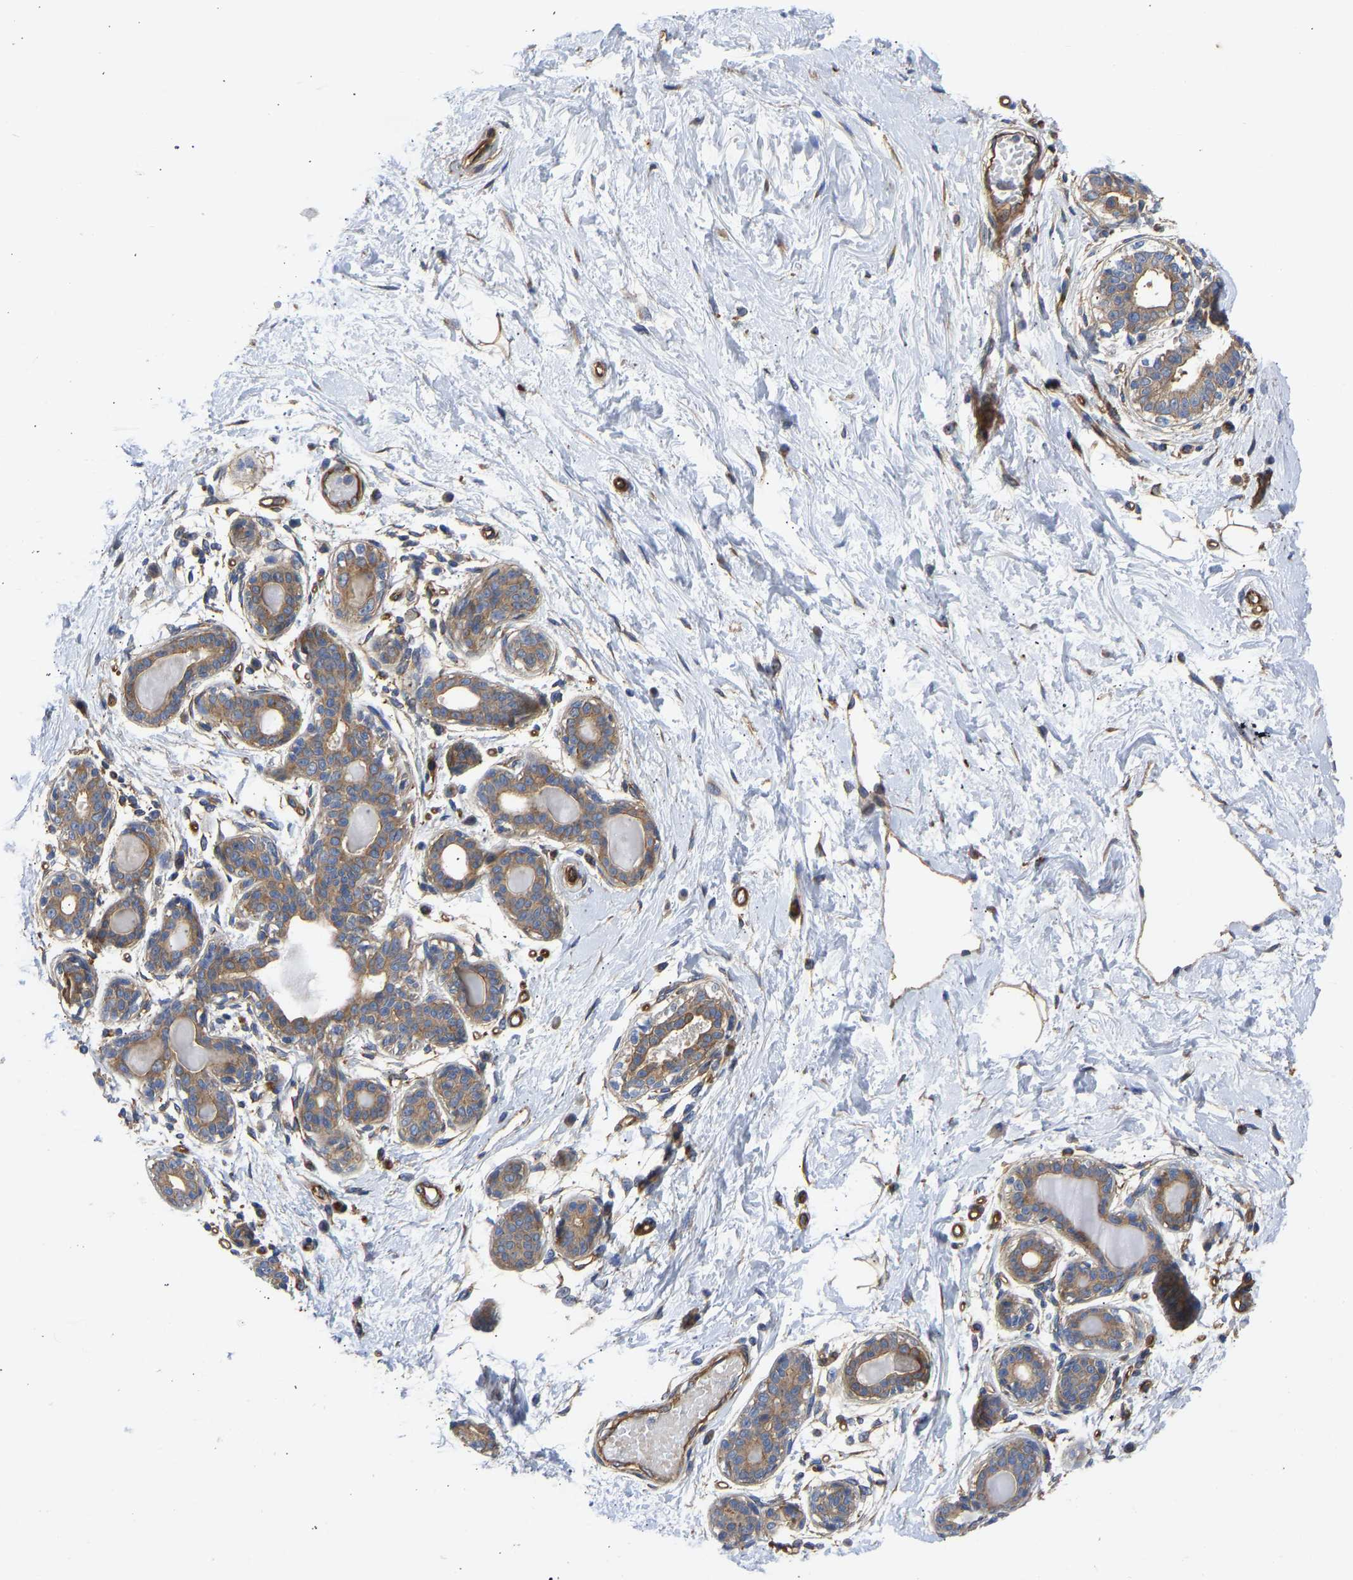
{"staining": {"intensity": "moderate", "quantity": "25%-75%", "location": "cytoplasmic/membranous"}, "tissue": "breast", "cell_type": "Adipocytes", "image_type": "normal", "snomed": [{"axis": "morphology", "description": "Normal tissue, NOS"}, {"axis": "topography", "description": "Breast"}], "caption": "This photomicrograph displays normal breast stained with immunohistochemistry (IHC) to label a protein in brown. The cytoplasmic/membranous of adipocytes show moderate positivity for the protein. Nuclei are counter-stained blue.", "gene": "MYO1C", "patient": {"sex": "female", "age": 45}}